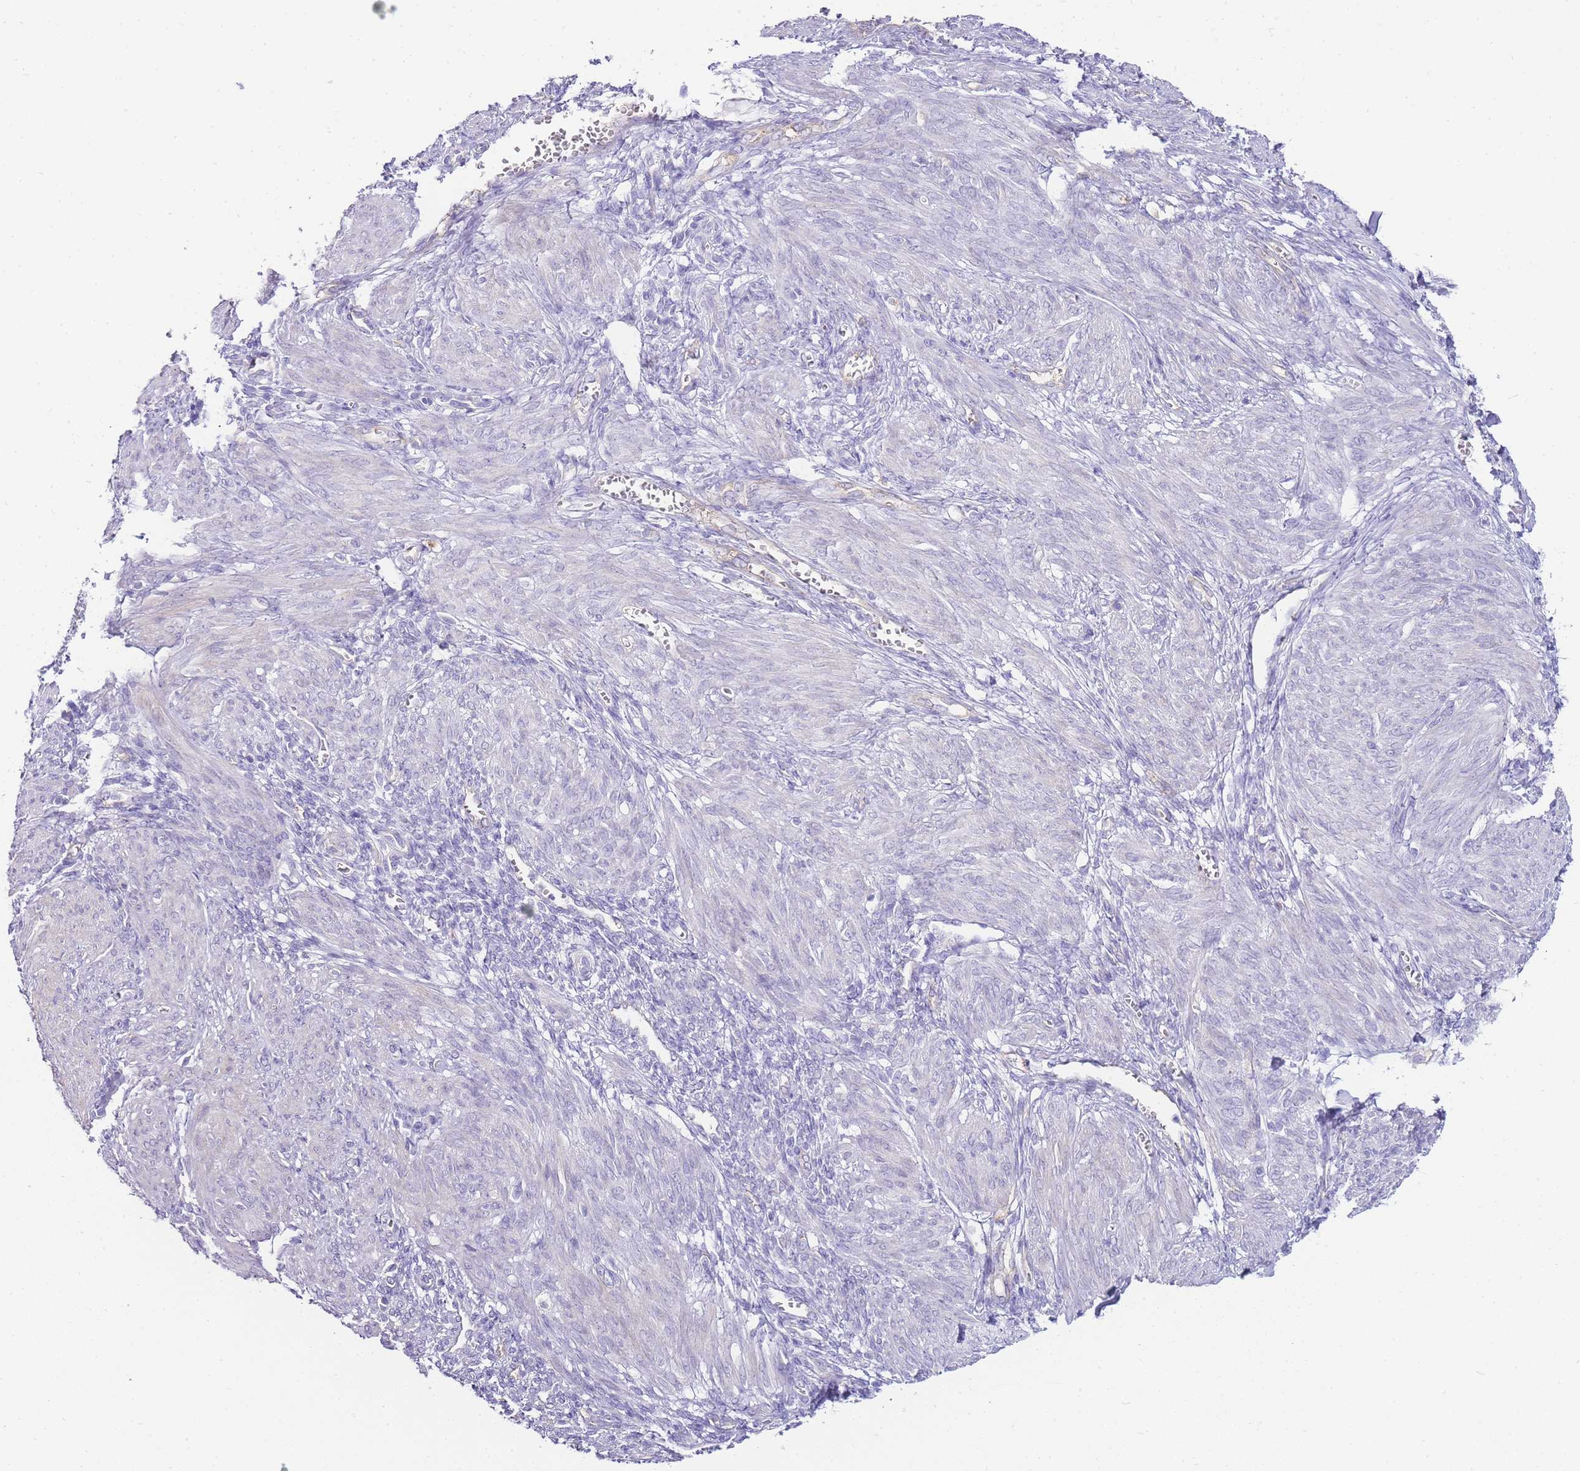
{"staining": {"intensity": "weak", "quantity": "<25%", "location": "cytoplasmic/membranous"}, "tissue": "smooth muscle", "cell_type": "Smooth muscle cells", "image_type": "normal", "snomed": [{"axis": "morphology", "description": "Normal tissue, NOS"}, {"axis": "topography", "description": "Smooth muscle"}], "caption": "The image displays no significant staining in smooth muscle cells of smooth muscle.", "gene": "DPP4", "patient": {"sex": "female", "age": 39}}